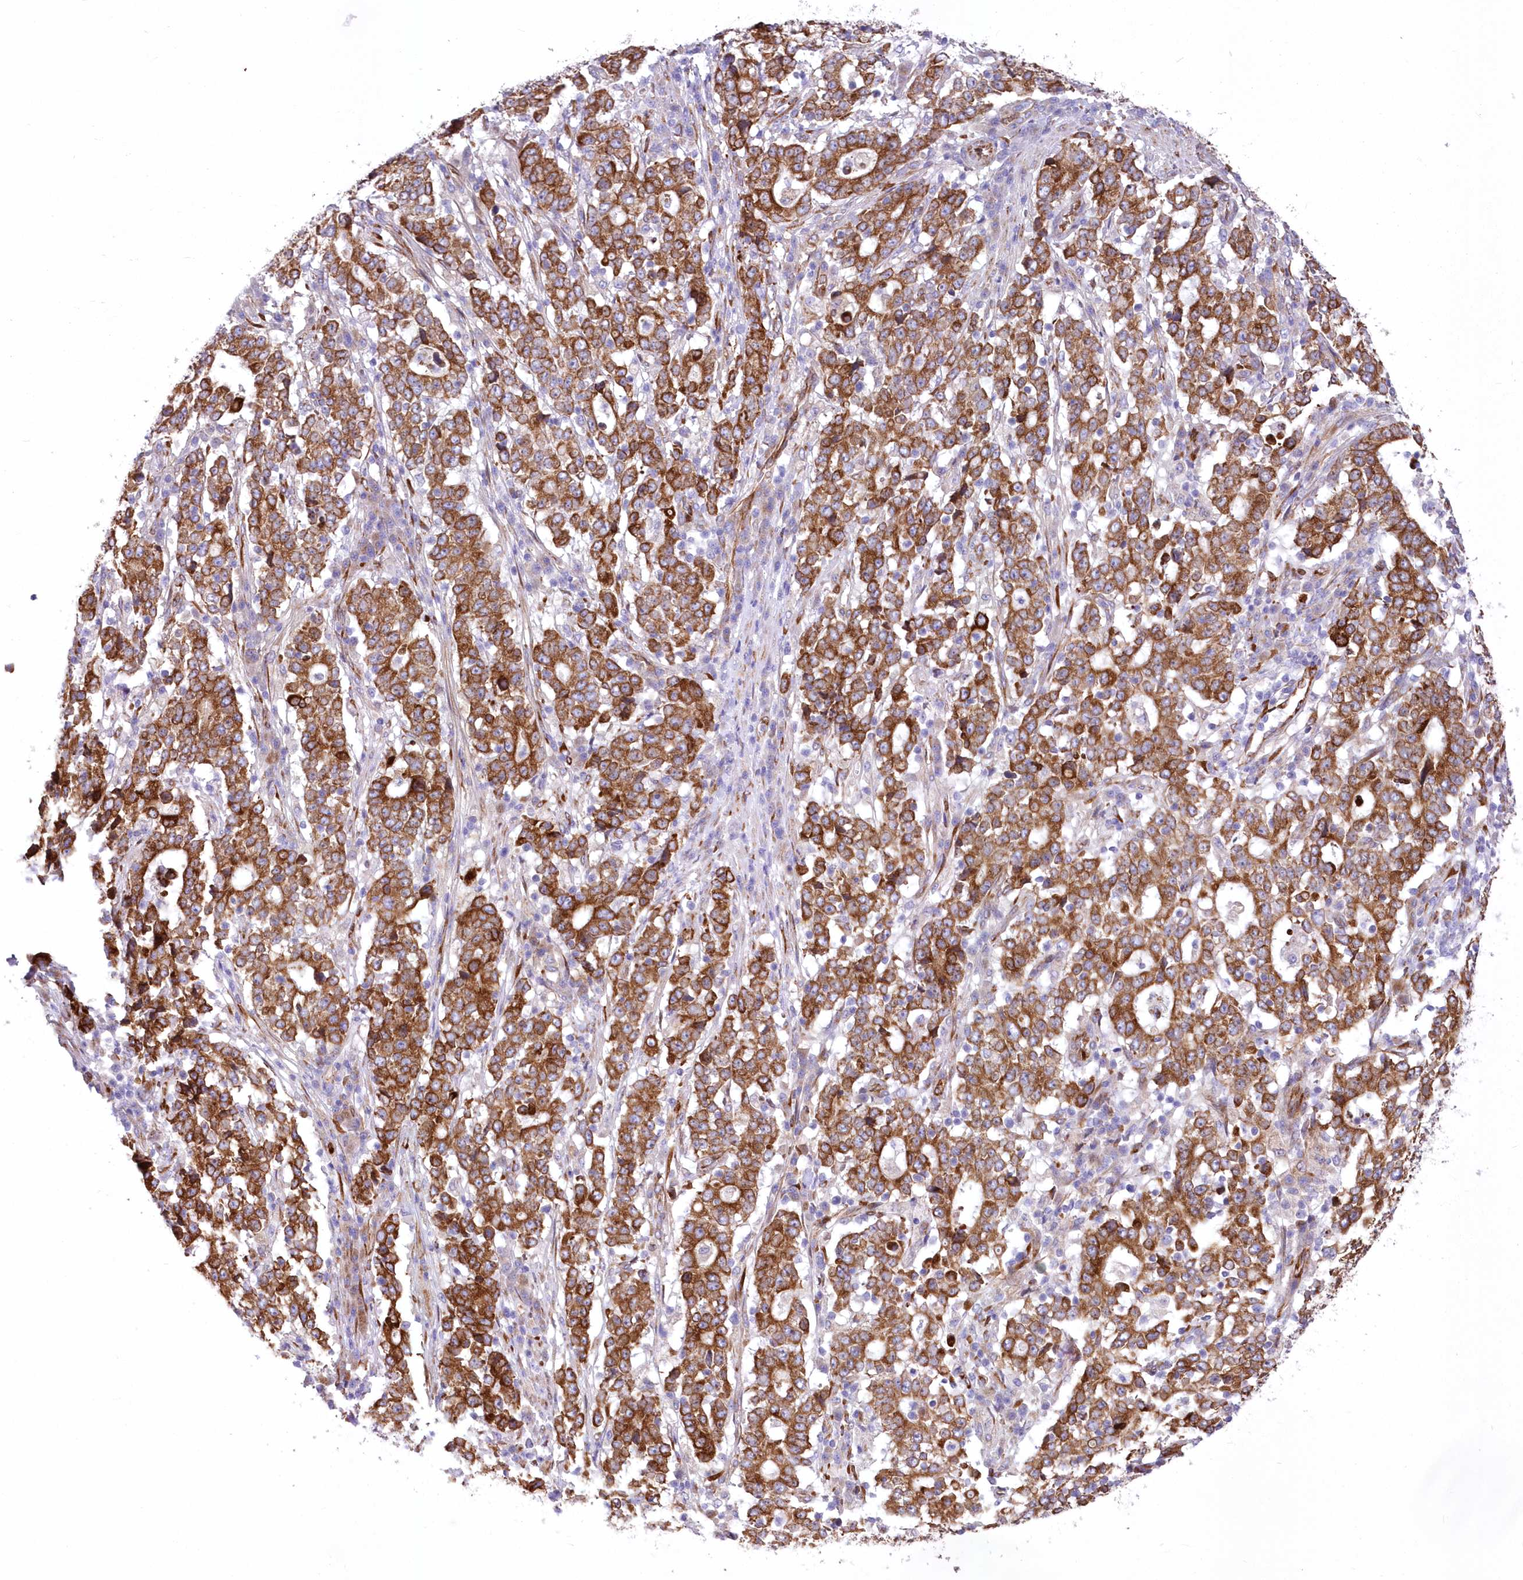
{"staining": {"intensity": "strong", "quantity": ">75%", "location": "cytoplasmic/membranous"}, "tissue": "stomach cancer", "cell_type": "Tumor cells", "image_type": "cancer", "snomed": [{"axis": "morphology", "description": "Adenocarcinoma, NOS"}, {"axis": "topography", "description": "Stomach"}], "caption": "Protein expression analysis of human adenocarcinoma (stomach) reveals strong cytoplasmic/membranous positivity in about >75% of tumor cells.", "gene": "YTHDC2", "patient": {"sex": "male", "age": 59}}